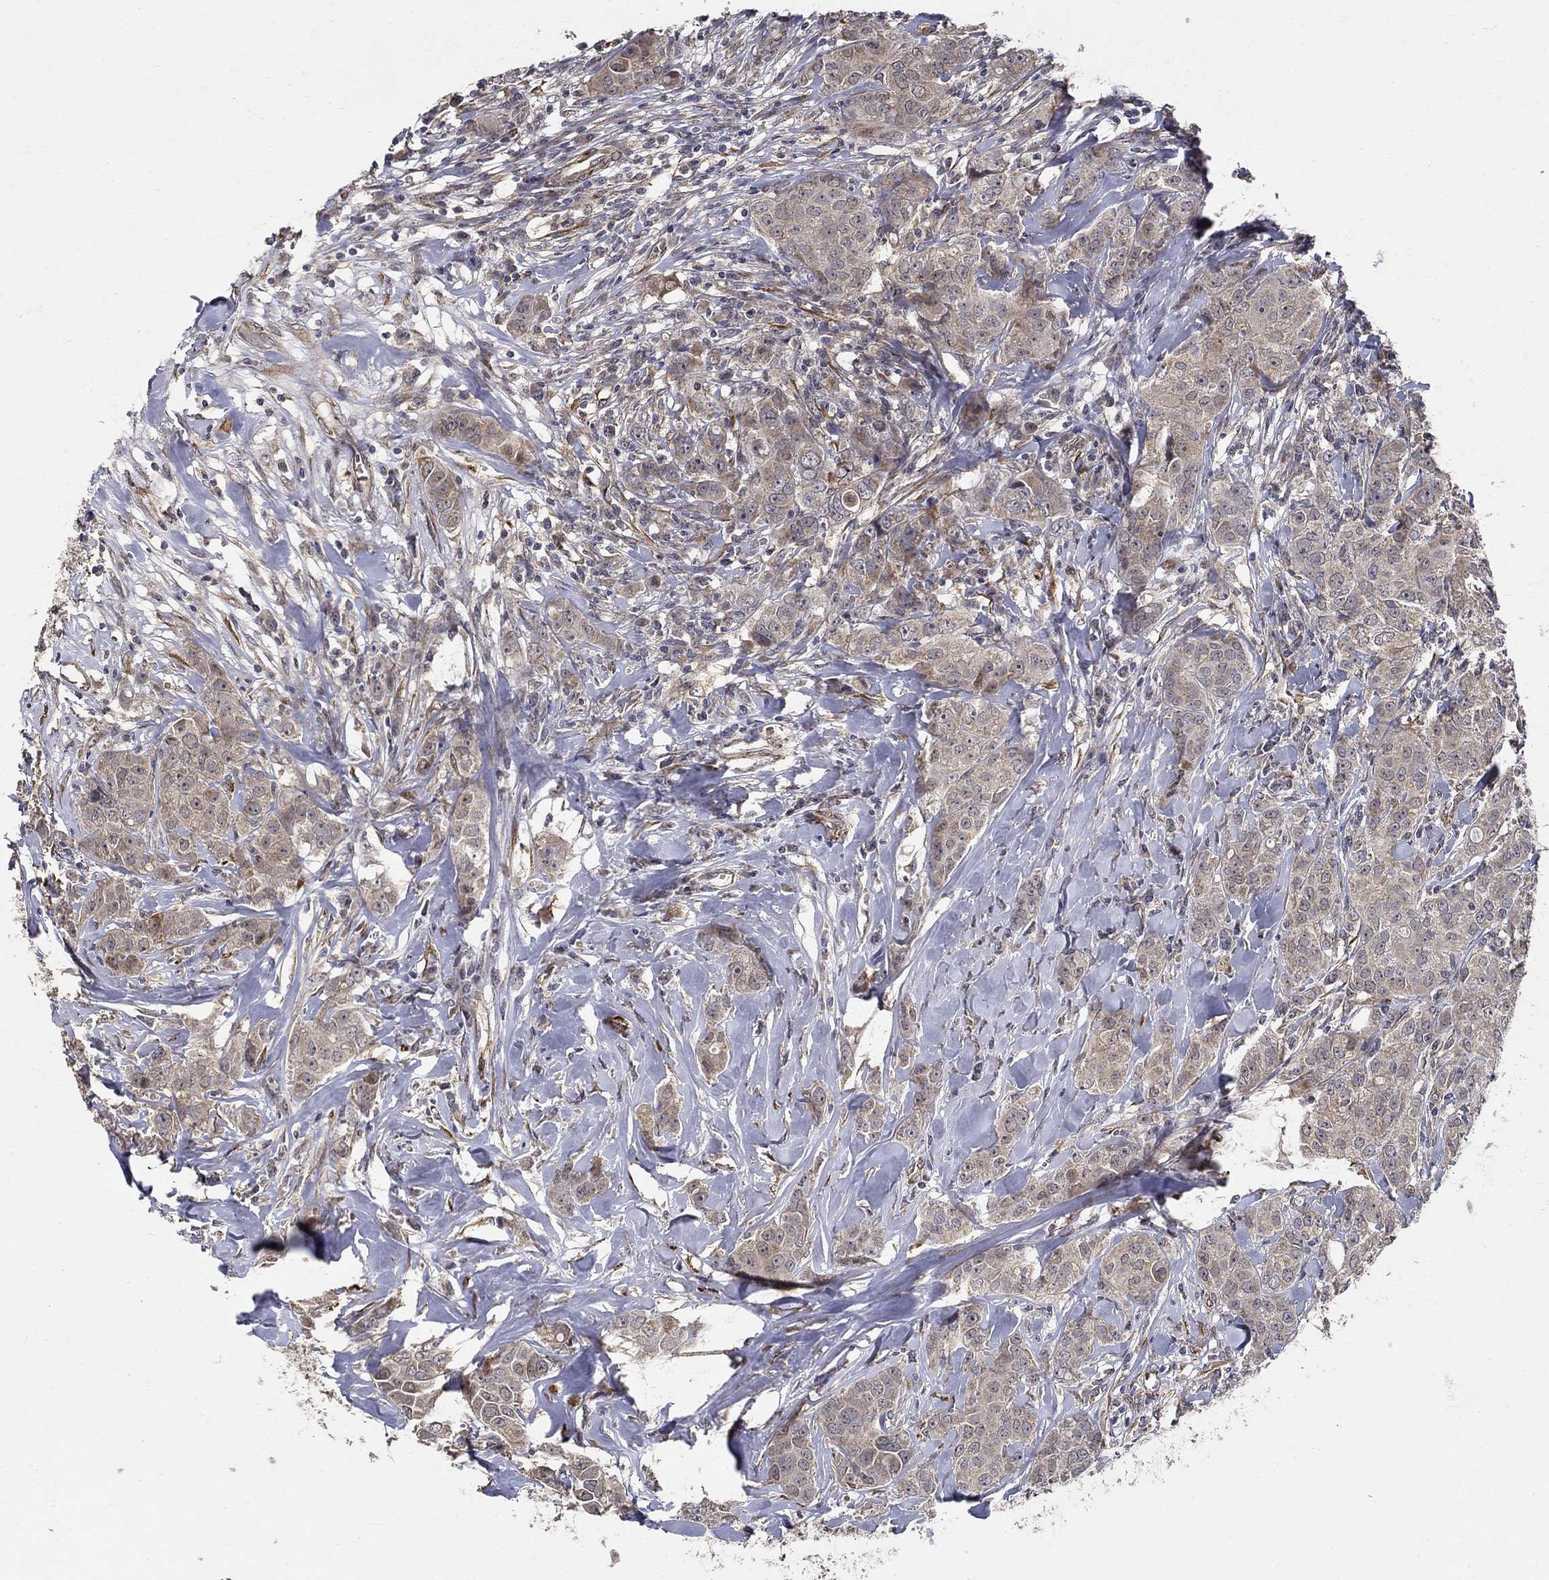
{"staining": {"intensity": "weak", "quantity": "25%-75%", "location": "cytoplasmic/membranous"}, "tissue": "breast cancer", "cell_type": "Tumor cells", "image_type": "cancer", "snomed": [{"axis": "morphology", "description": "Duct carcinoma"}, {"axis": "topography", "description": "Breast"}], "caption": "Brown immunohistochemical staining in human breast cancer (intraductal carcinoma) demonstrates weak cytoplasmic/membranous staining in approximately 25%-75% of tumor cells. The protein is shown in brown color, while the nuclei are stained blue.", "gene": "ZNF594", "patient": {"sex": "female", "age": 43}}